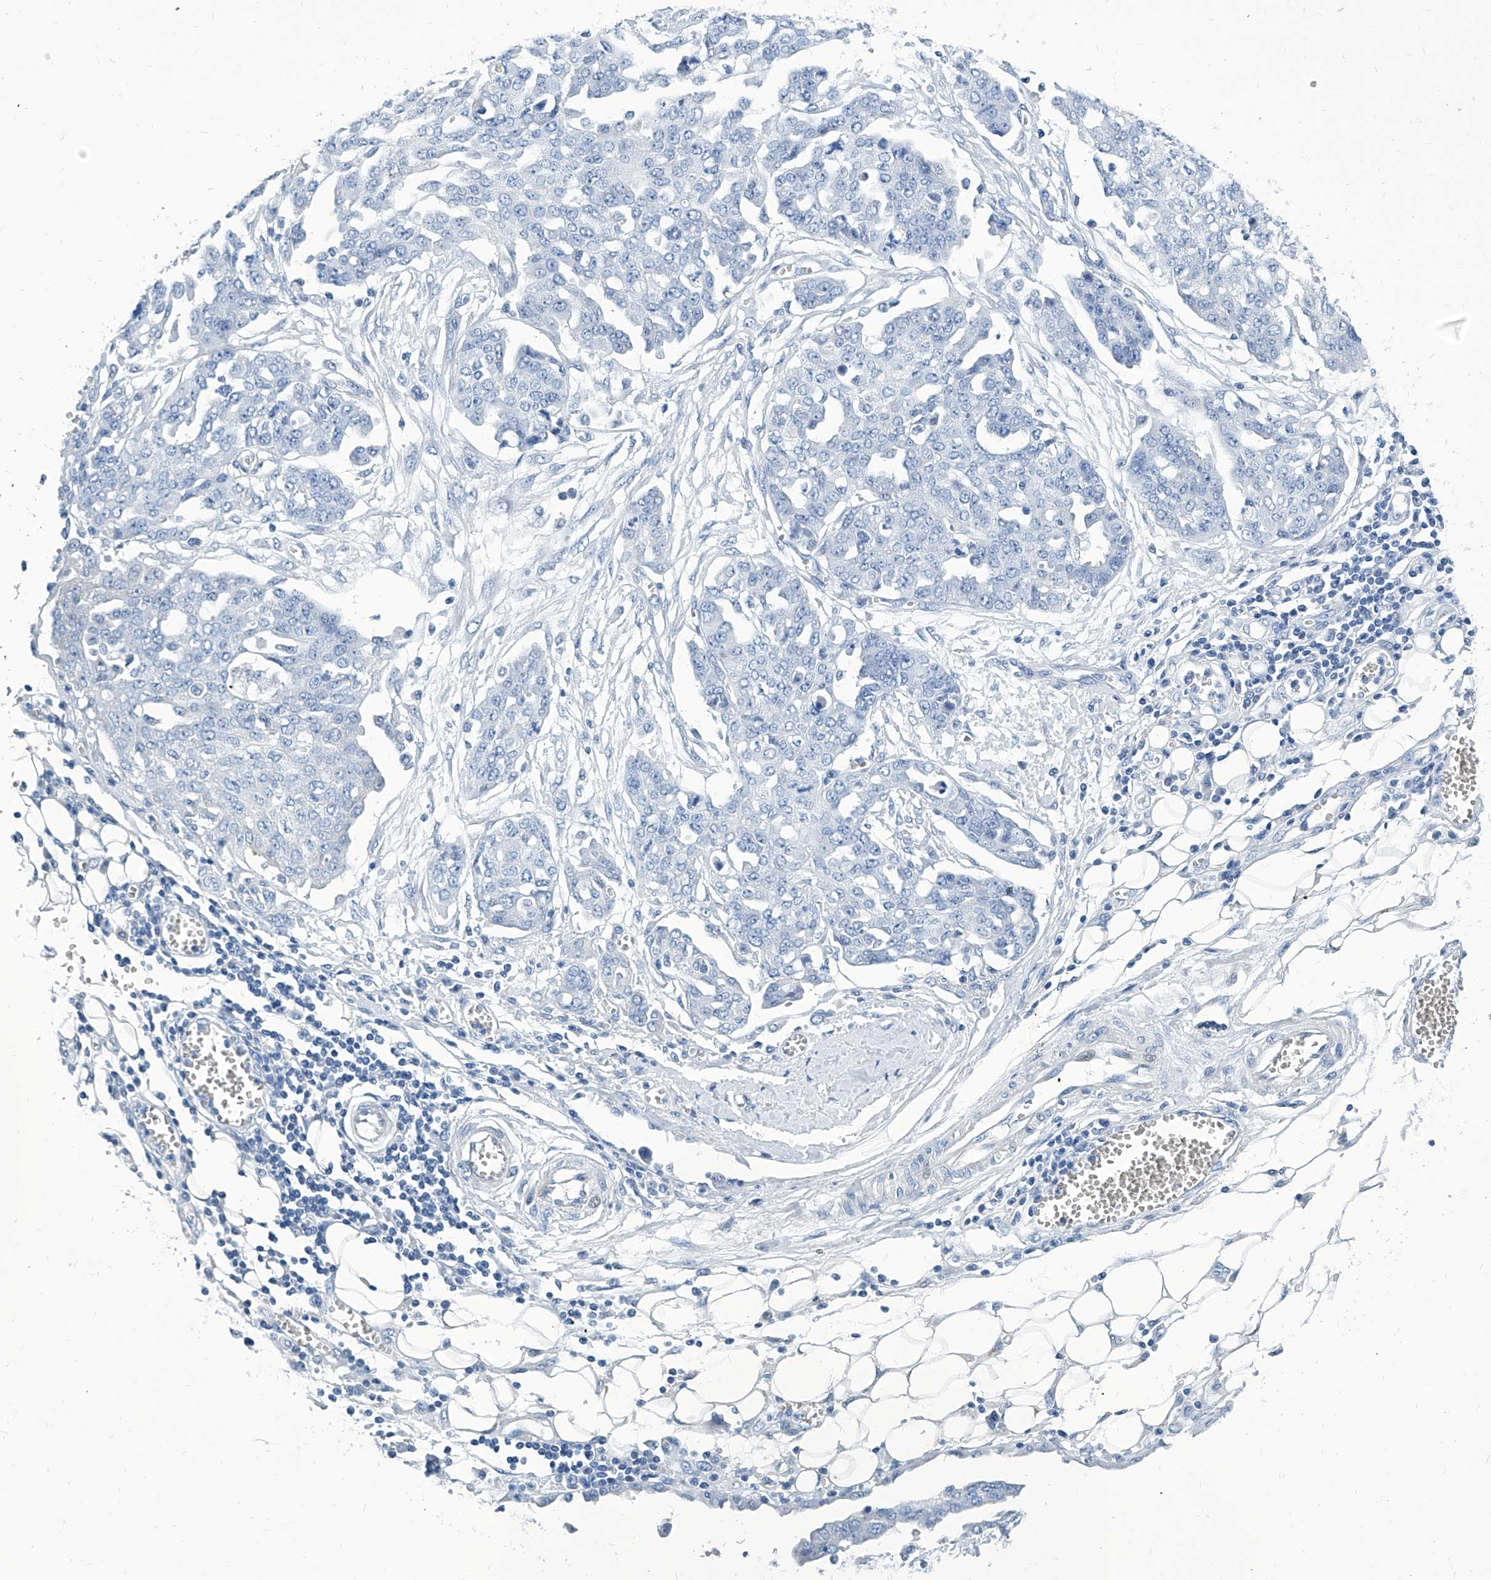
{"staining": {"intensity": "negative", "quantity": "none", "location": "none"}, "tissue": "ovarian cancer", "cell_type": "Tumor cells", "image_type": "cancer", "snomed": [{"axis": "morphology", "description": "Cystadenocarcinoma, serous, NOS"}, {"axis": "topography", "description": "Soft tissue"}, {"axis": "topography", "description": "Ovary"}], "caption": "Serous cystadenocarcinoma (ovarian) stained for a protein using immunohistochemistry (IHC) shows no expression tumor cells.", "gene": "ZNF519", "patient": {"sex": "female", "age": 57}}